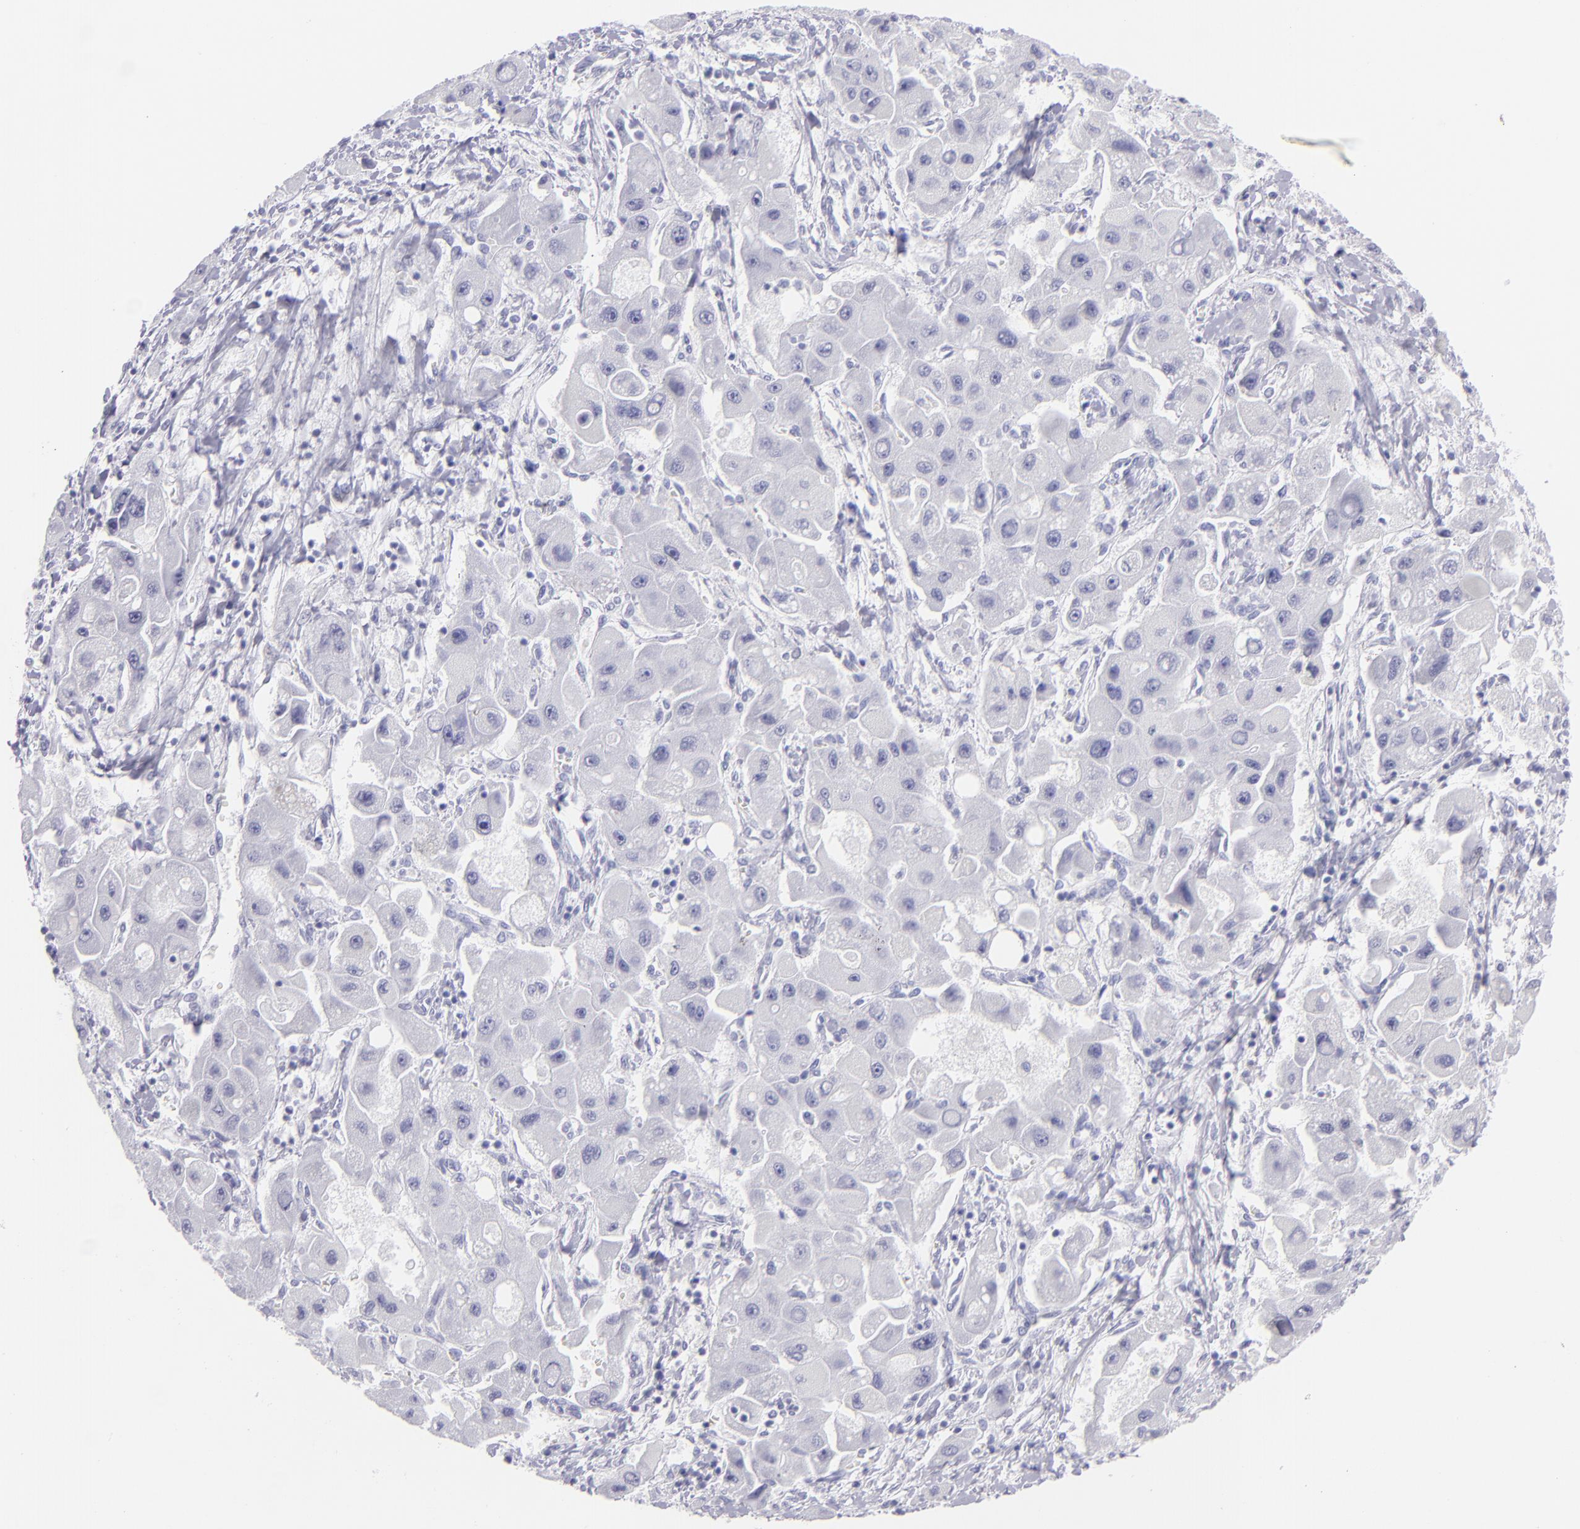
{"staining": {"intensity": "negative", "quantity": "none", "location": "none"}, "tissue": "liver cancer", "cell_type": "Tumor cells", "image_type": "cancer", "snomed": [{"axis": "morphology", "description": "Carcinoma, Hepatocellular, NOS"}, {"axis": "topography", "description": "Liver"}], "caption": "Immunohistochemistry (IHC) photomicrograph of neoplastic tissue: liver cancer (hepatocellular carcinoma) stained with DAB (3,3'-diaminobenzidine) demonstrates no significant protein staining in tumor cells. The staining was performed using DAB to visualize the protein expression in brown, while the nuclei were stained in blue with hematoxylin (Magnification: 20x).", "gene": "SLC1A2", "patient": {"sex": "male", "age": 24}}